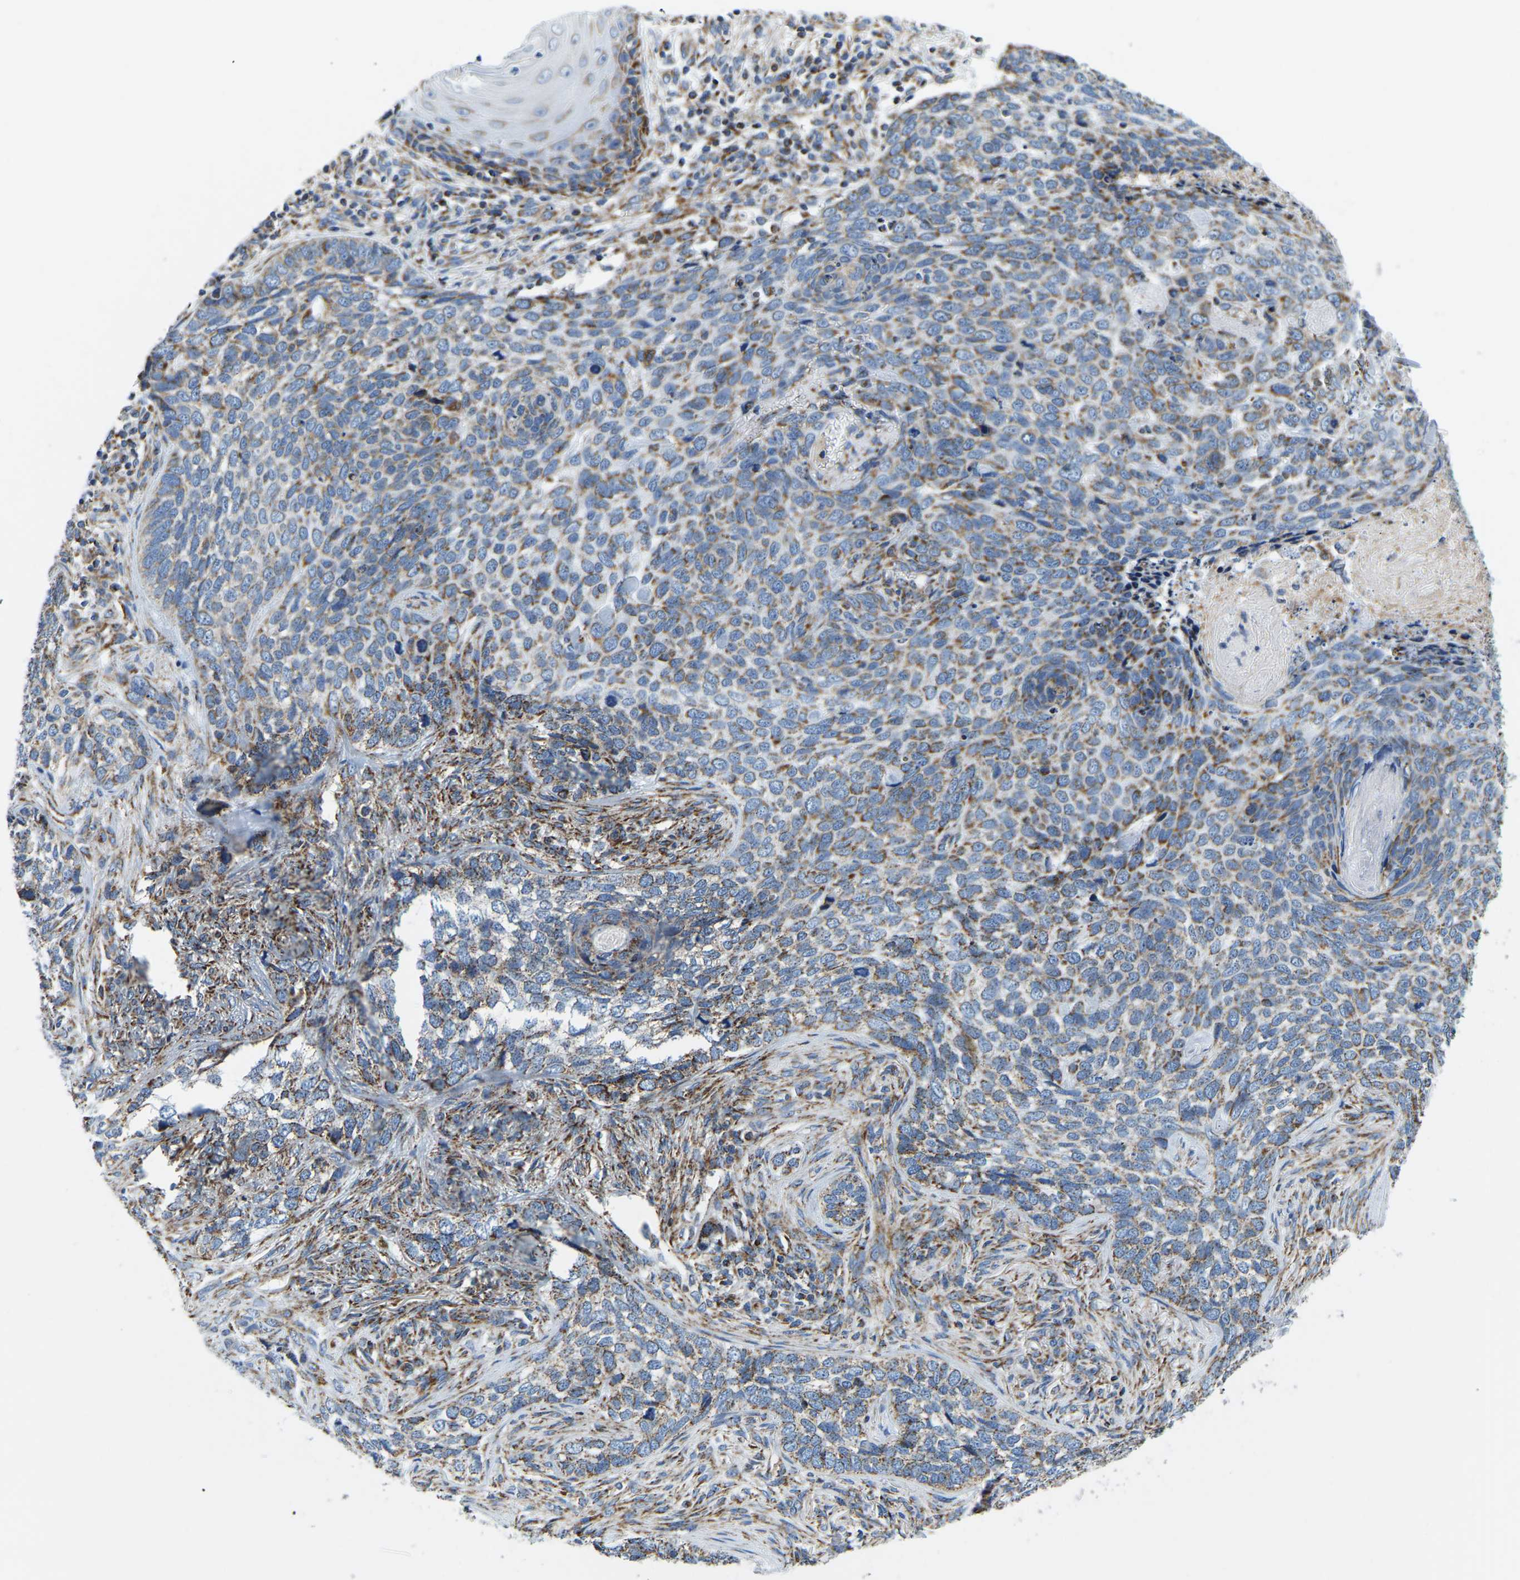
{"staining": {"intensity": "weak", "quantity": "25%-75%", "location": "cytoplasmic/membranous"}, "tissue": "skin cancer", "cell_type": "Tumor cells", "image_type": "cancer", "snomed": [{"axis": "morphology", "description": "Basal cell carcinoma"}, {"axis": "topography", "description": "Skin"}], "caption": "Tumor cells reveal low levels of weak cytoplasmic/membranous staining in about 25%-75% of cells in skin cancer. (DAB (3,3'-diaminobenzidine) = brown stain, brightfield microscopy at high magnification).", "gene": "SFXN1", "patient": {"sex": "female", "age": 64}}